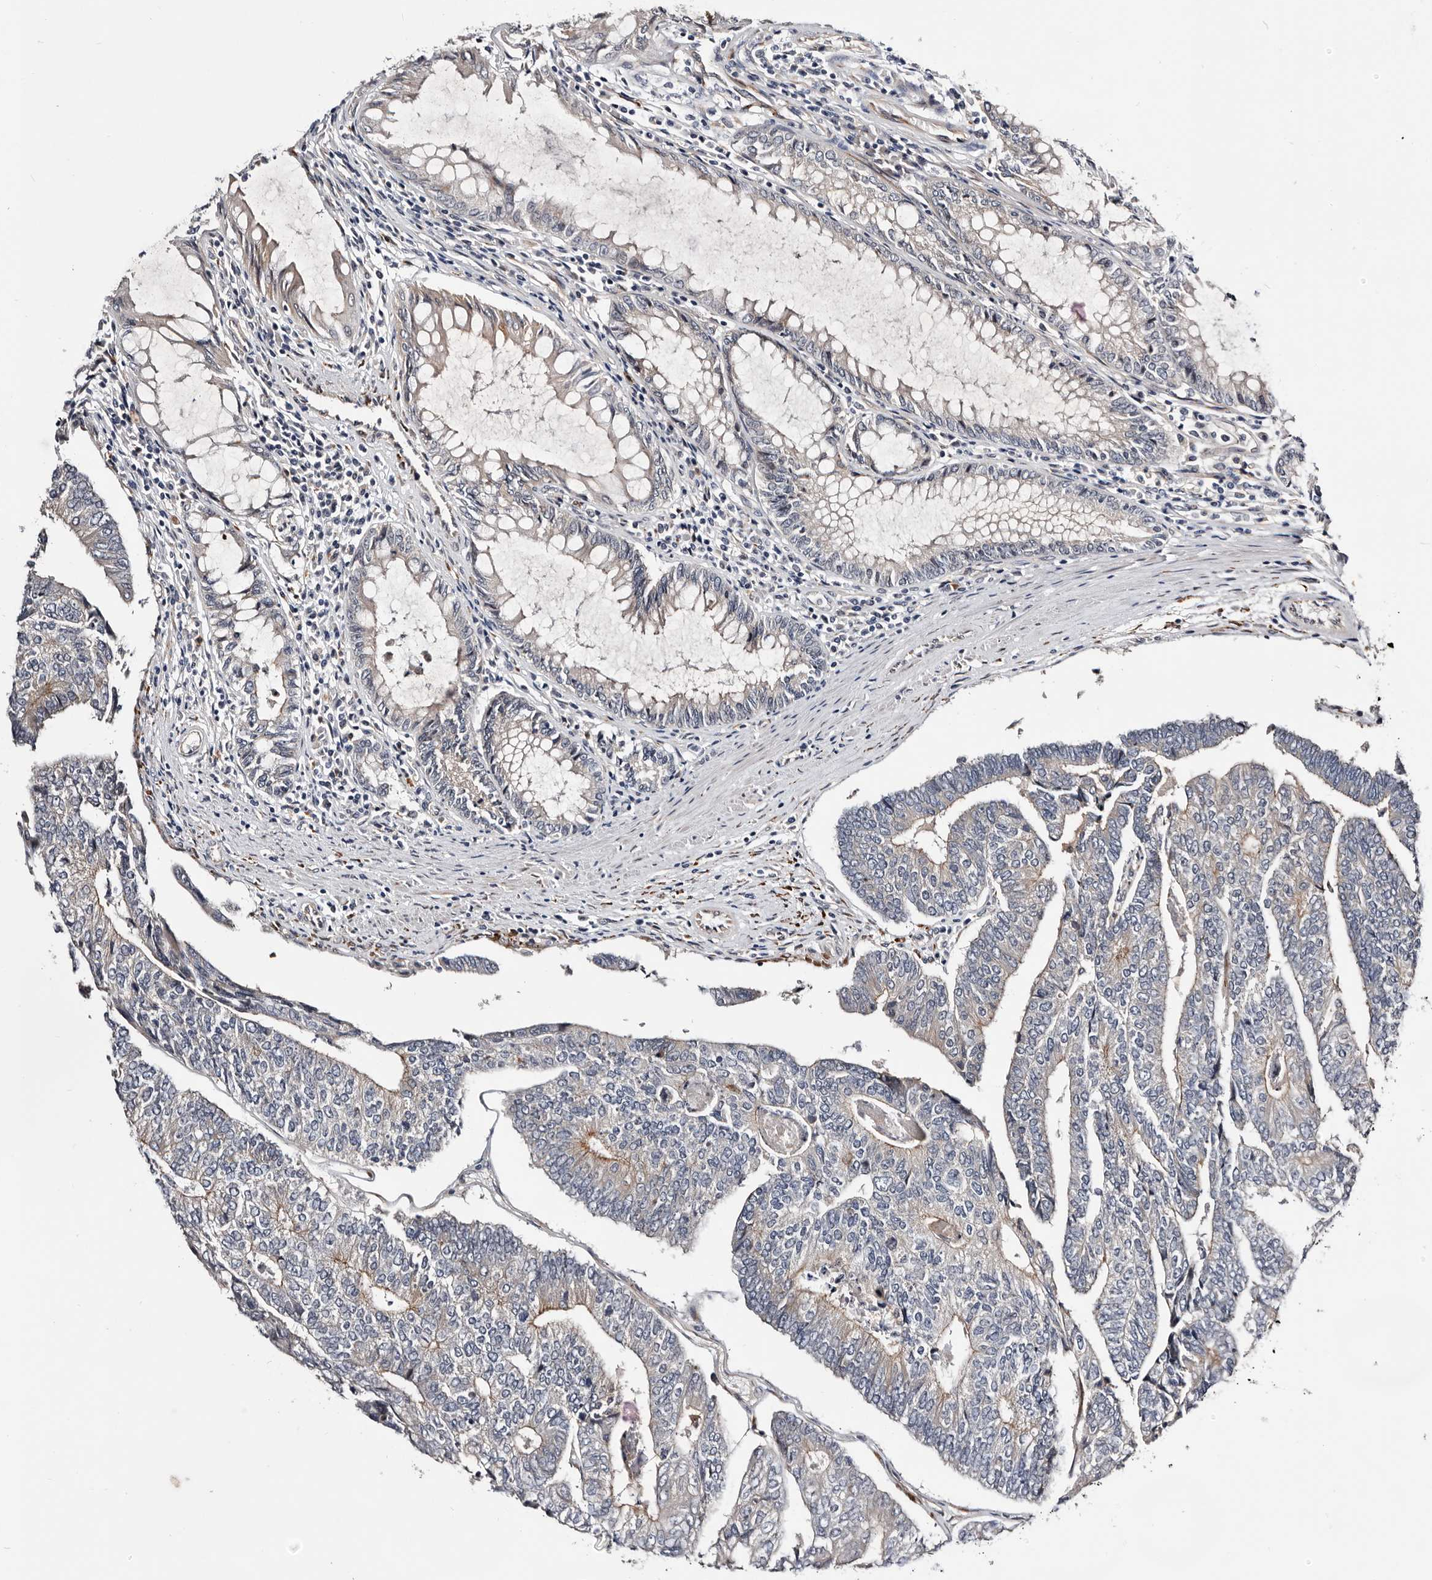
{"staining": {"intensity": "moderate", "quantity": "<25%", "location": "cytoplasmic/membranous"}, "tissue": "colorectal cancer", "cell_type": "Tumor cells", "image_type": "cancer", "snomed": [{"axis": "morphology", "description": "Adenocarcinoma, NOS"}, {"axis": "topography", "description": "Colon"}], "caption": "The micrograph displays staining of colorectal adenocarcinoma, revealing moderate cytoplasmic/membranous protein expression (brown color) within tumor cells.", "gene": "USH1C", "patient": {"sex": "female", "age": 67}}